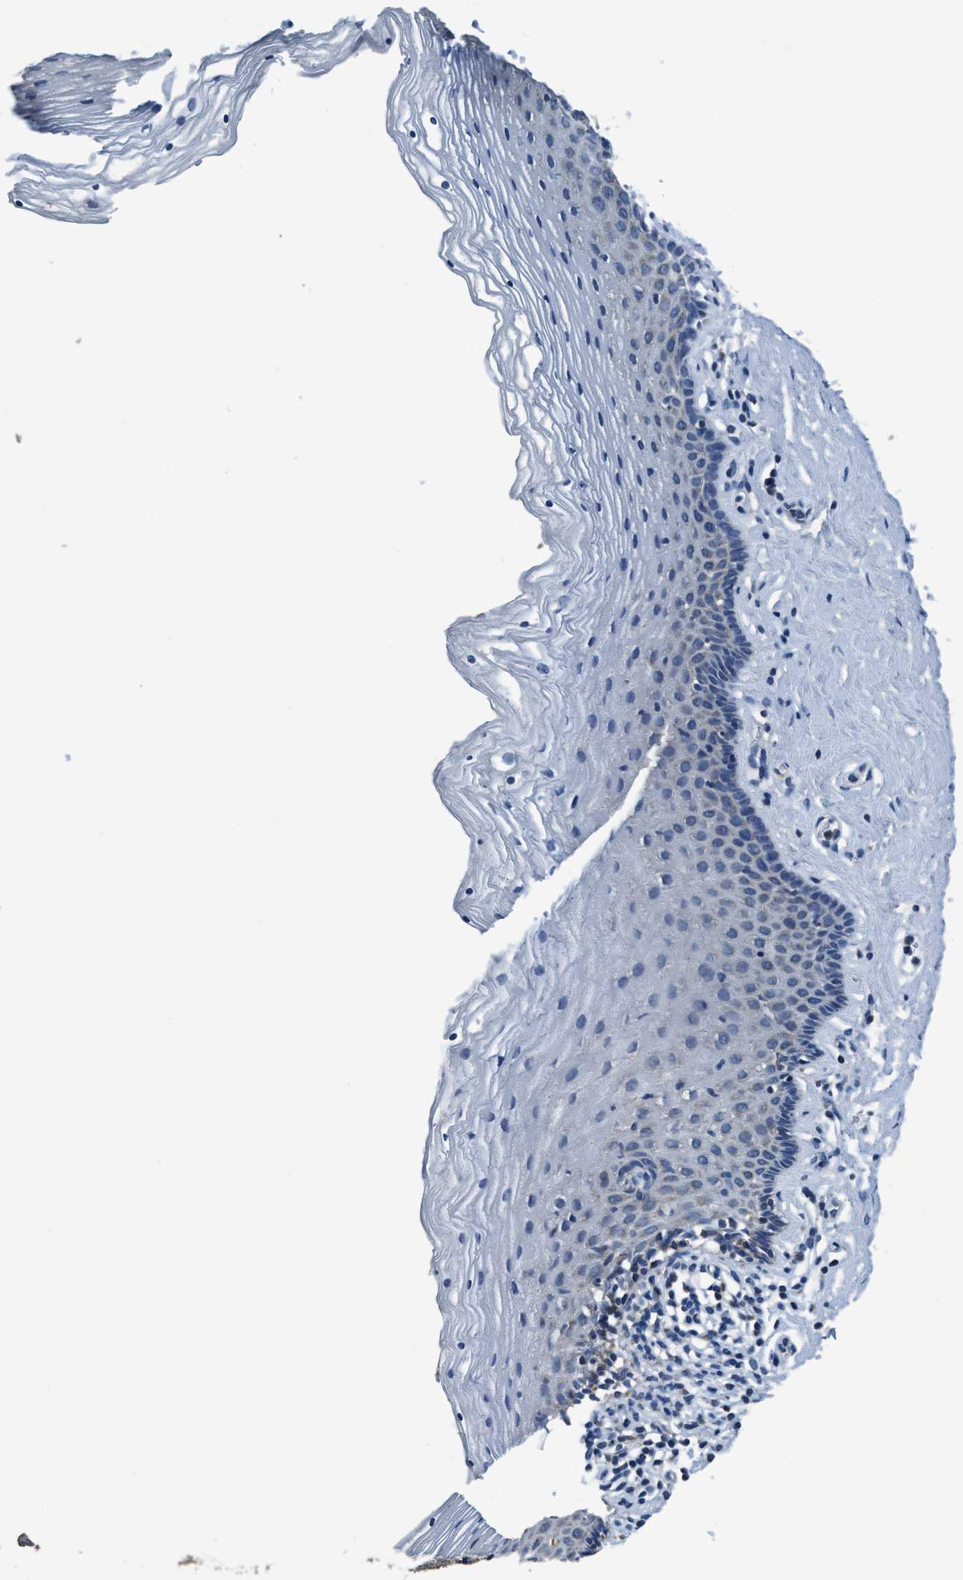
{"staining": {"intensity": "weak", "quantity": "<25%", "location": "cytoplasmic/membranous"}, "tissue": "vagina", "cell_type": "Squamous epithelial cells", "image_type": "normal", "snomed": [{"axis": "morphology", "description": "Normal tissue, NOS"}, {"axis": "topography", "description": "Vagina"}], "caption": "This is a photomicrograph of IHC staining of normal vagina, which shows no staining in squamous epithelial cells. (Brightfield microscopy of DAB immunohistochemistry at high magnification).", "gene": "ANKFN1", "patient": {"sex": "female", "age": 32}}